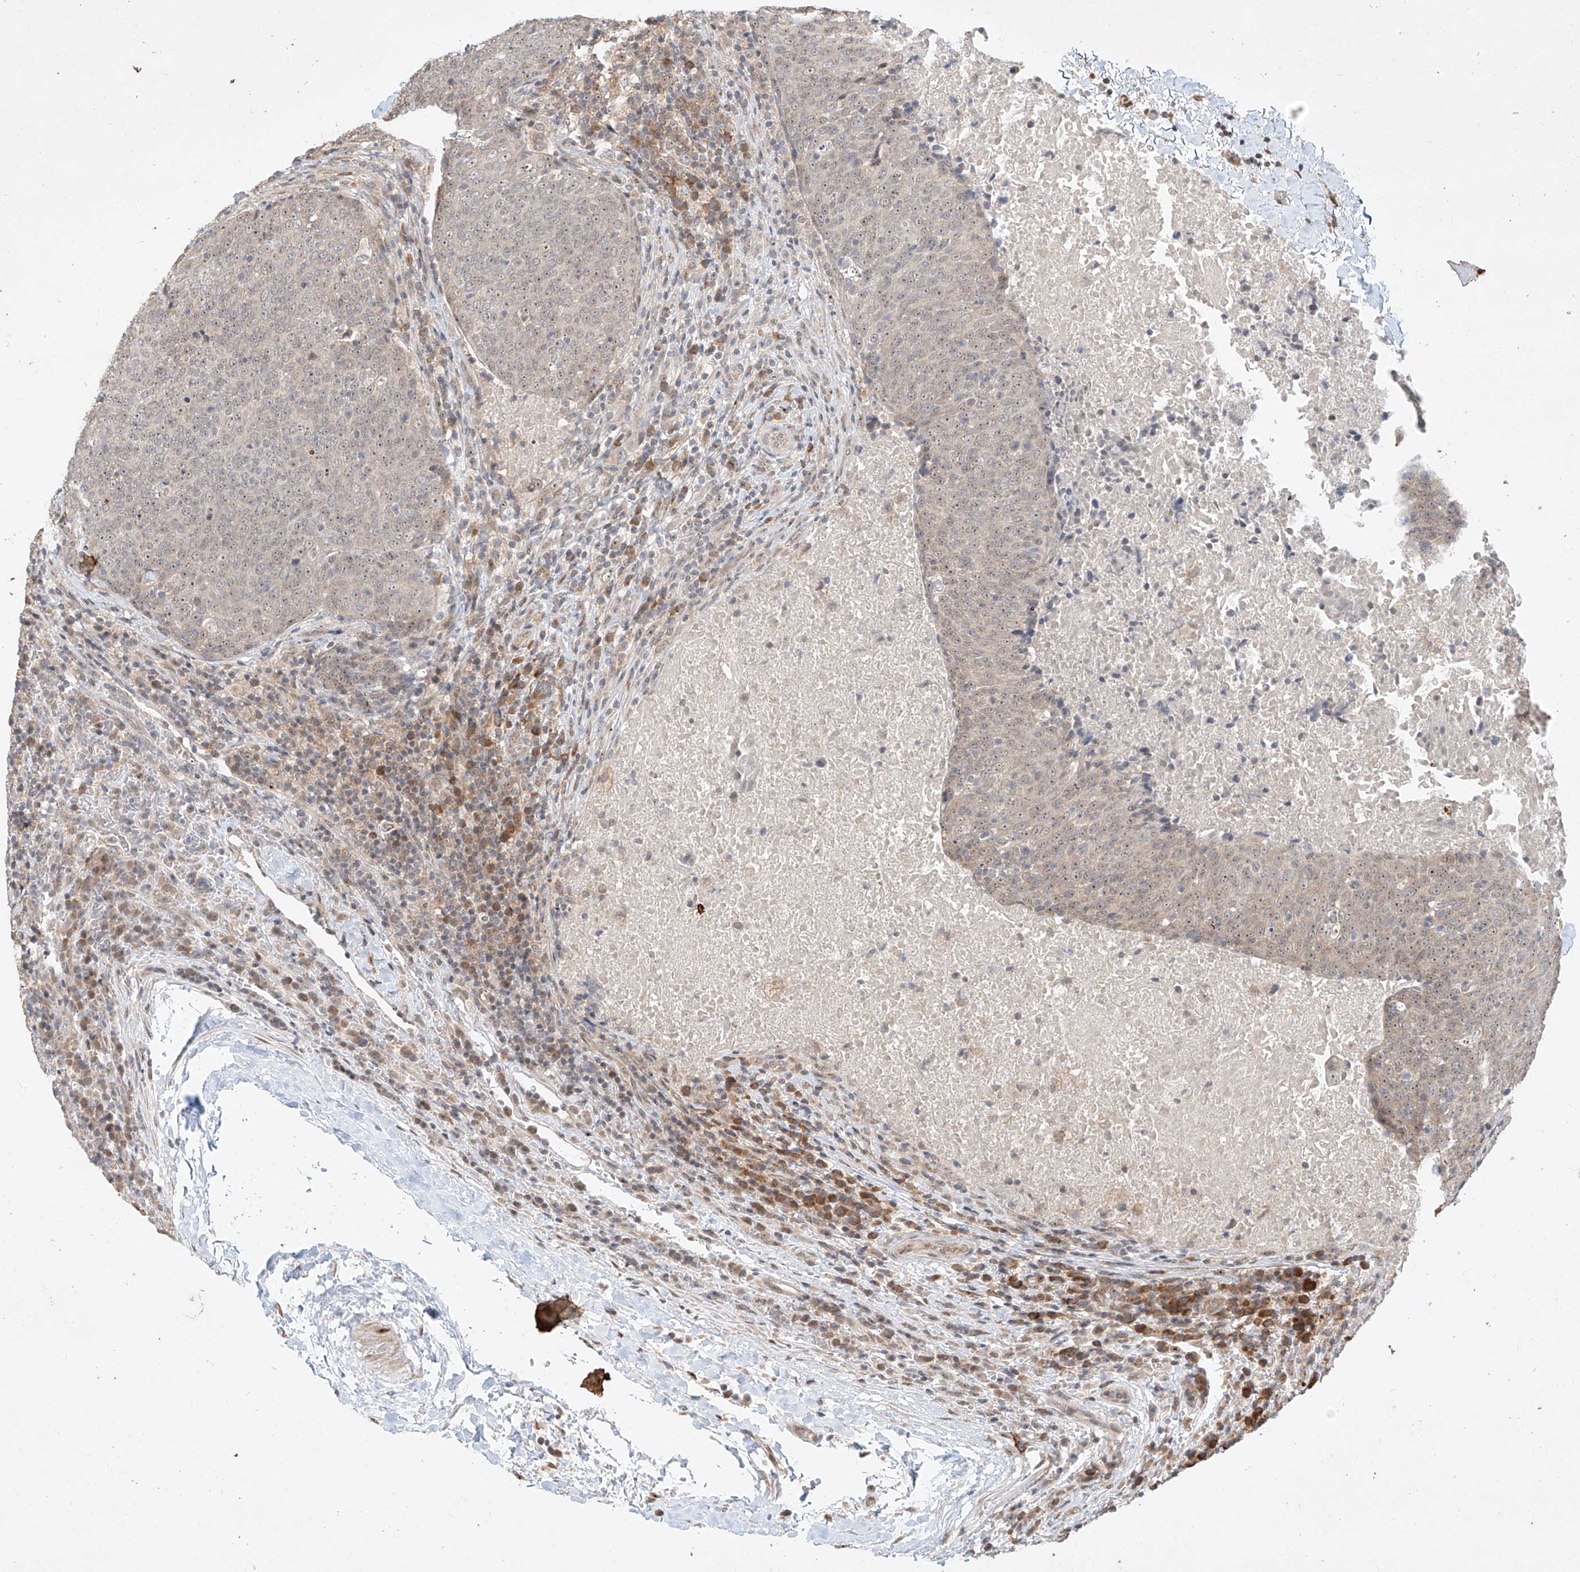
{"staining": {"intensity": "weak", "quantity": "25%-75%", "location": "nuclear"}, "tissue": "head and neck cancer", "cell_type": "Tumor cells", "image_type": "cancer", "snomed": [{"axis": "morphology", "description": "Squamous cell carcinoma, NOS"}, {"axis": "morphology", "description": "Squamous cell carcinoma, metastatic, NOS"}, {"axis": "topography", "description": "Lymph node"}, {"axis": "topography", "description": "Head-Neck"}], "caption": "Immunohistochemistry (IHC) photomicrograph of human squamous cell carcinoma (head and neck) stained for a protein (brown), which exhibits low levels of weak nuclear positivity in approximately 25%-75% of tumor cells.", "gene": "TASP1", "patient": {"sex": "male", "age": 62}}